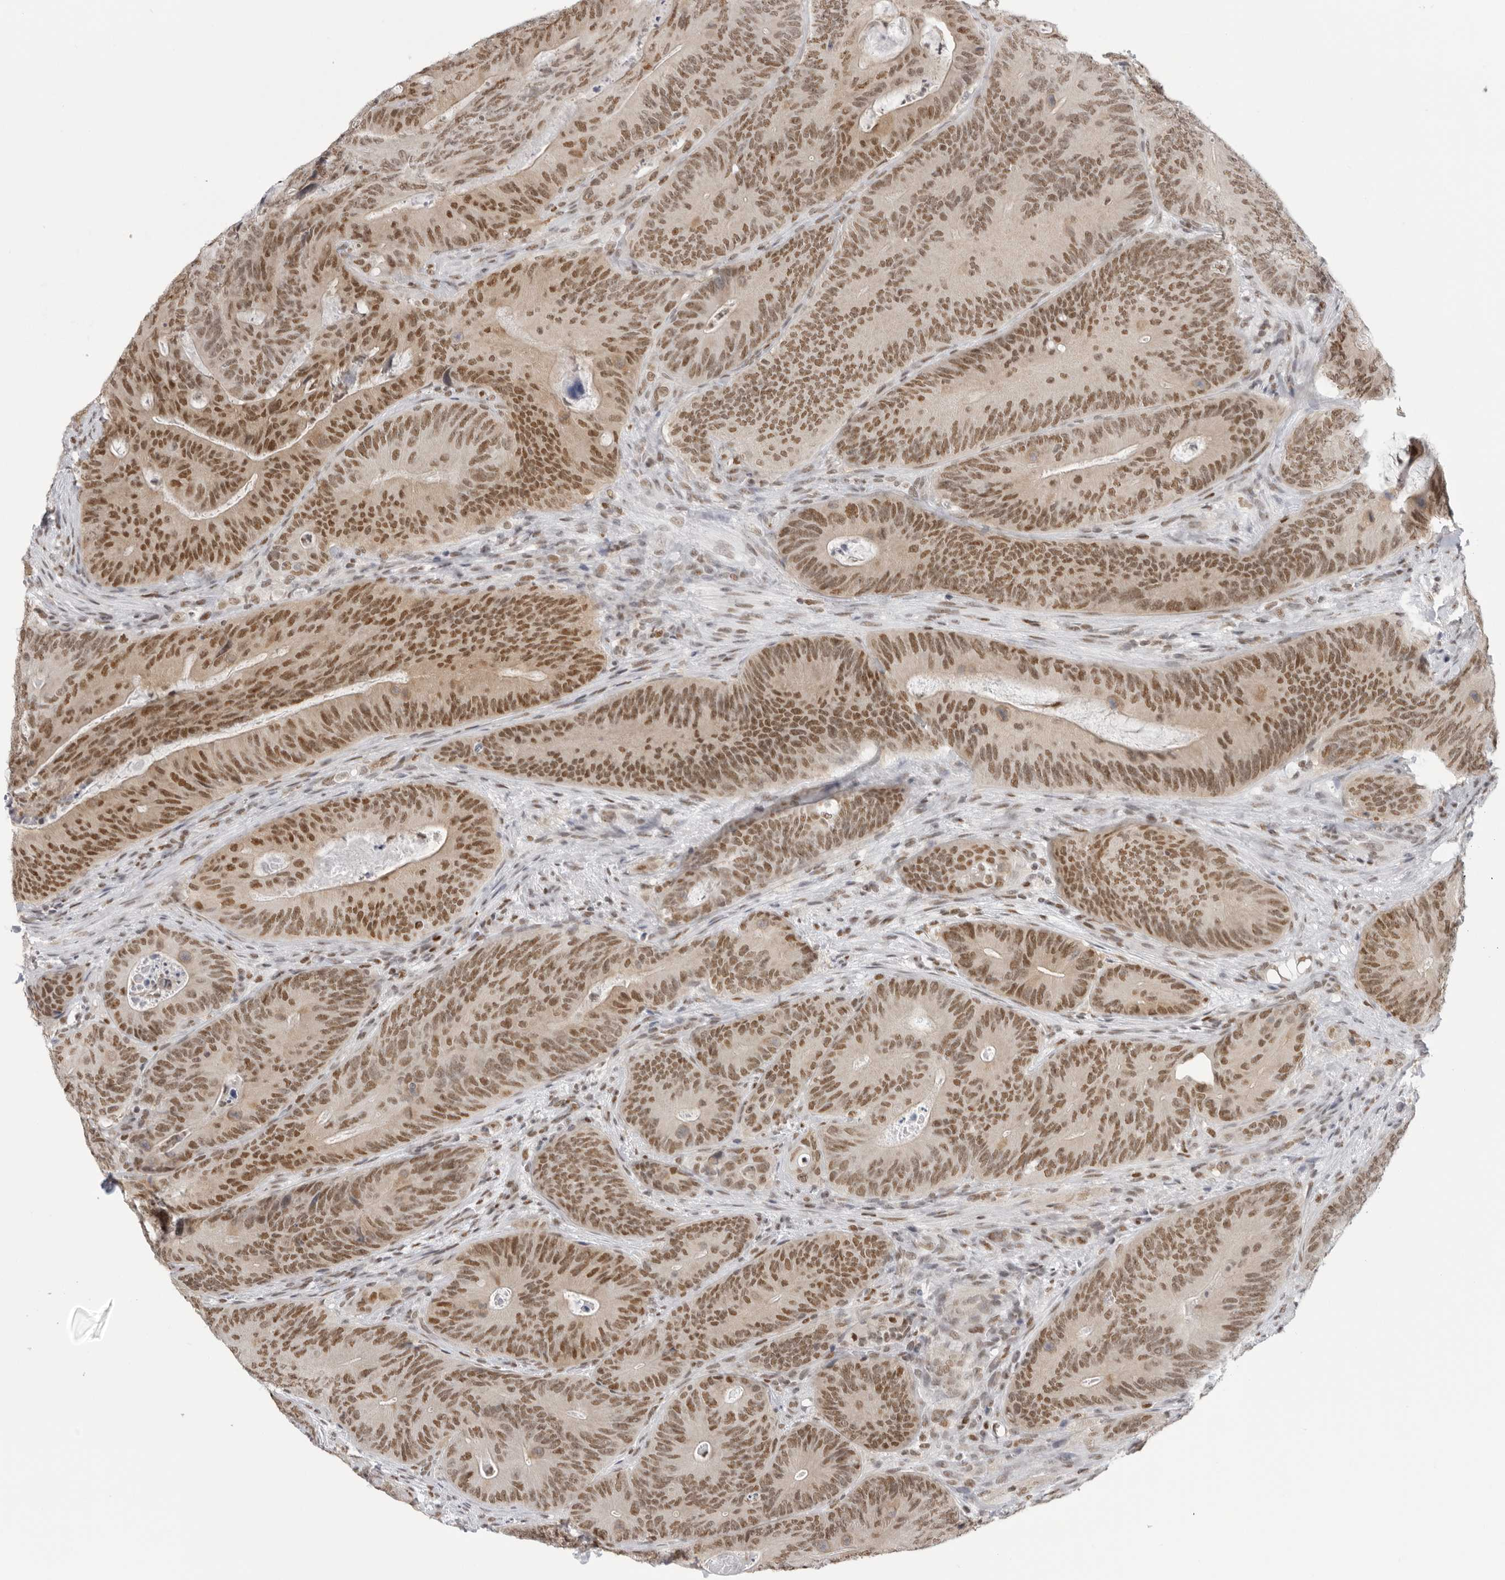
{"staining": {"intensity": "moderate", "quantity": ">75%", "location": "nuclear"}, "tissue": "colorectal cancer", "cell_type": "Tumor cells", "image_type": "cancer", "snomed": [{"axis": "morphology", "description": "Normal tissue, NOS"}, {"axis": "topography", "description": "Colon"}], "caption": "This is a histology image of immunohistochemistry (IHC) staining of colorectal cancer, which shows moderate staining in the nuclear of tumor cells.", "gene": "RPA2", "patient": {"sex": "female", "age": 82}}